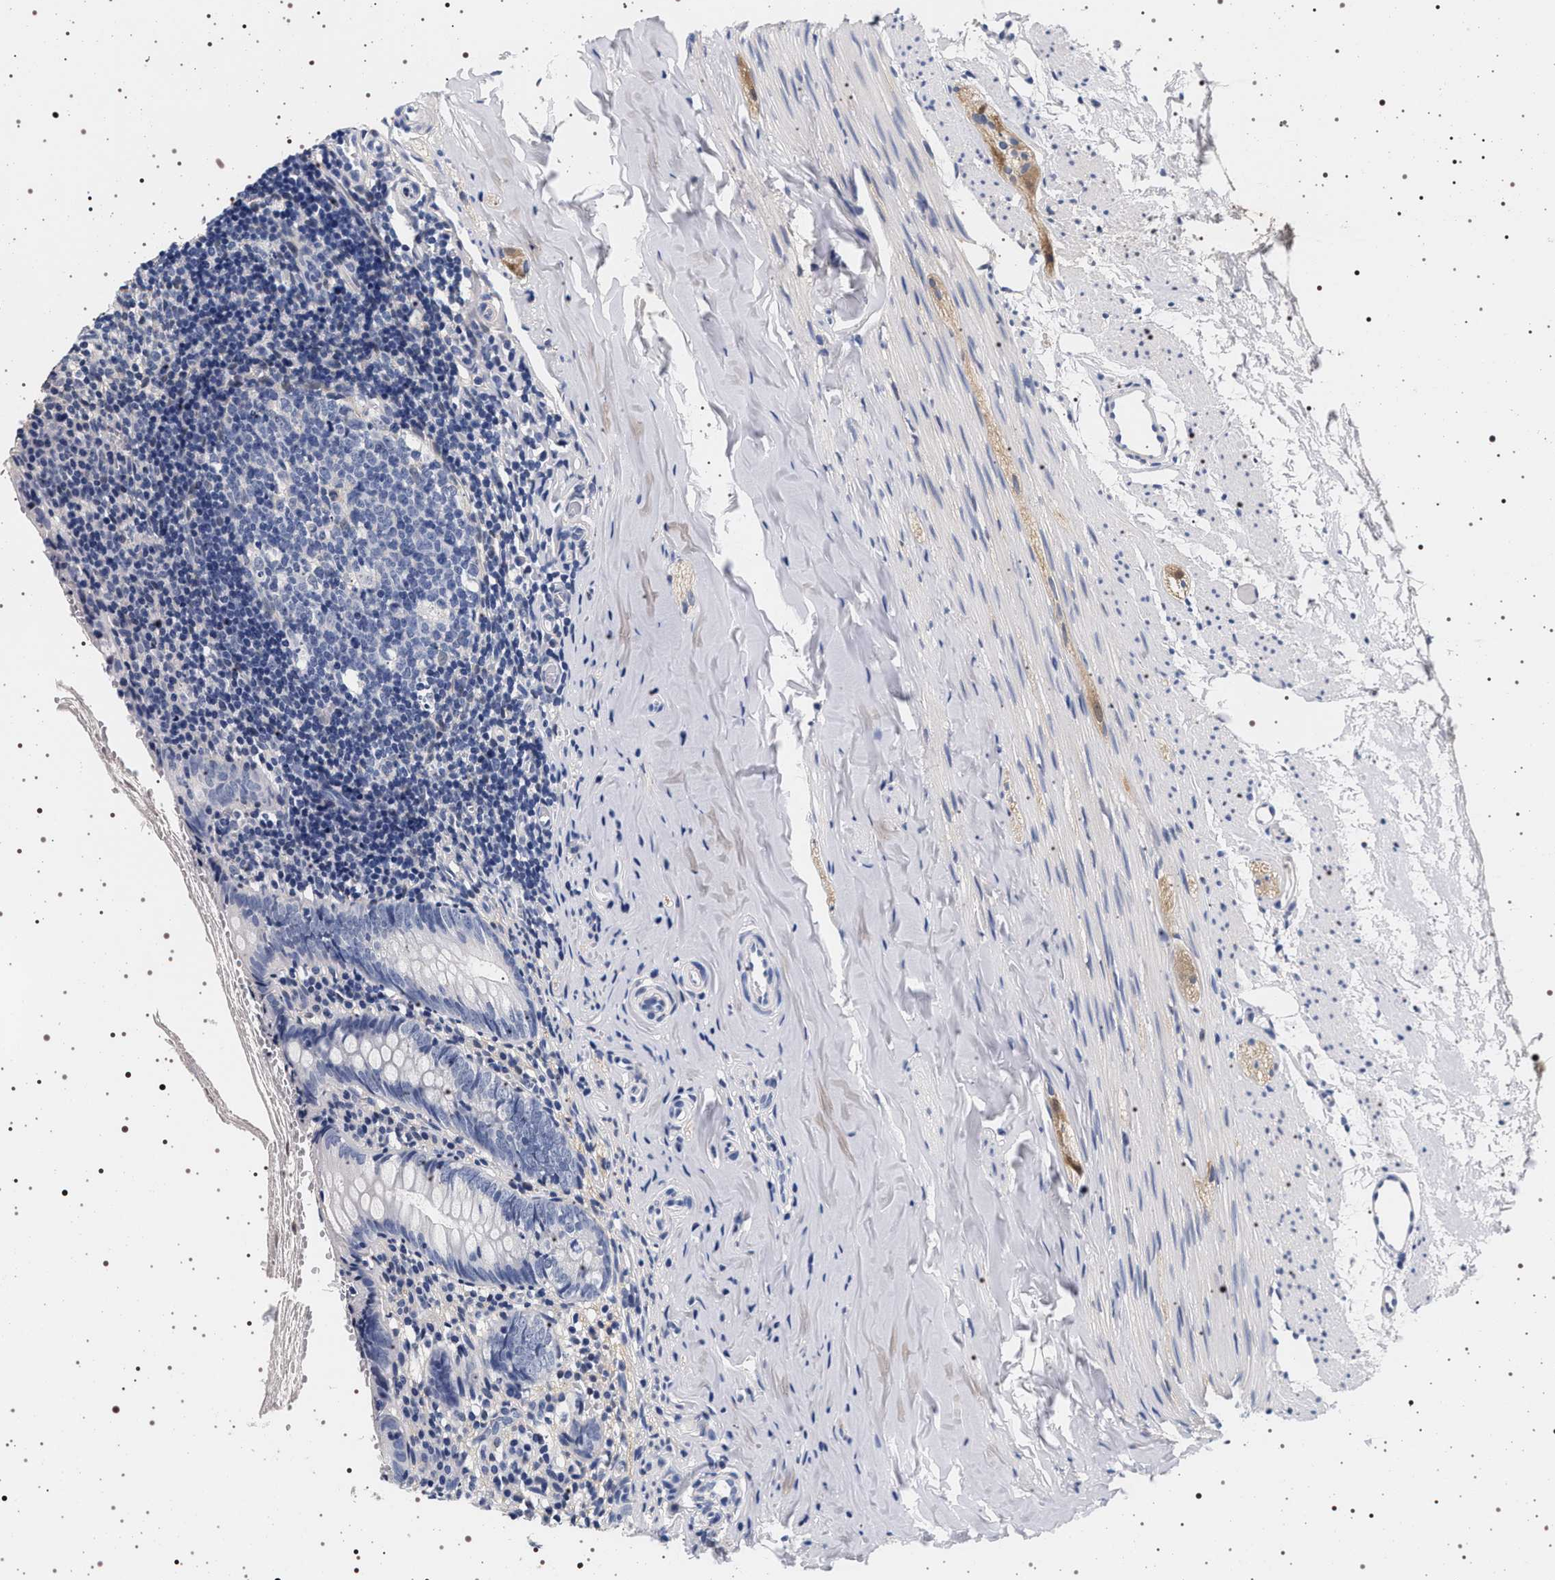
{"staining": {"intensity": "negative", "quantity": "none", "location": "none"}, "tissue": "appendix", "cell_type": "Glandular cells", "image_type": "normal", "snomed": [{"axis": "morphology", "description": "Normal tissue, NOS"}, {"axis": "topography", "description": "Appendix"}], "caption": "Immunohistochemical staining of normal appendix displays no significant positivity in glandular cells. (Brightfield microscopy of DAB immunohistochemistry (IHC) at high magnification).", "gene": "MAPK10", "patient": {"sex": "female", "age": 10}}